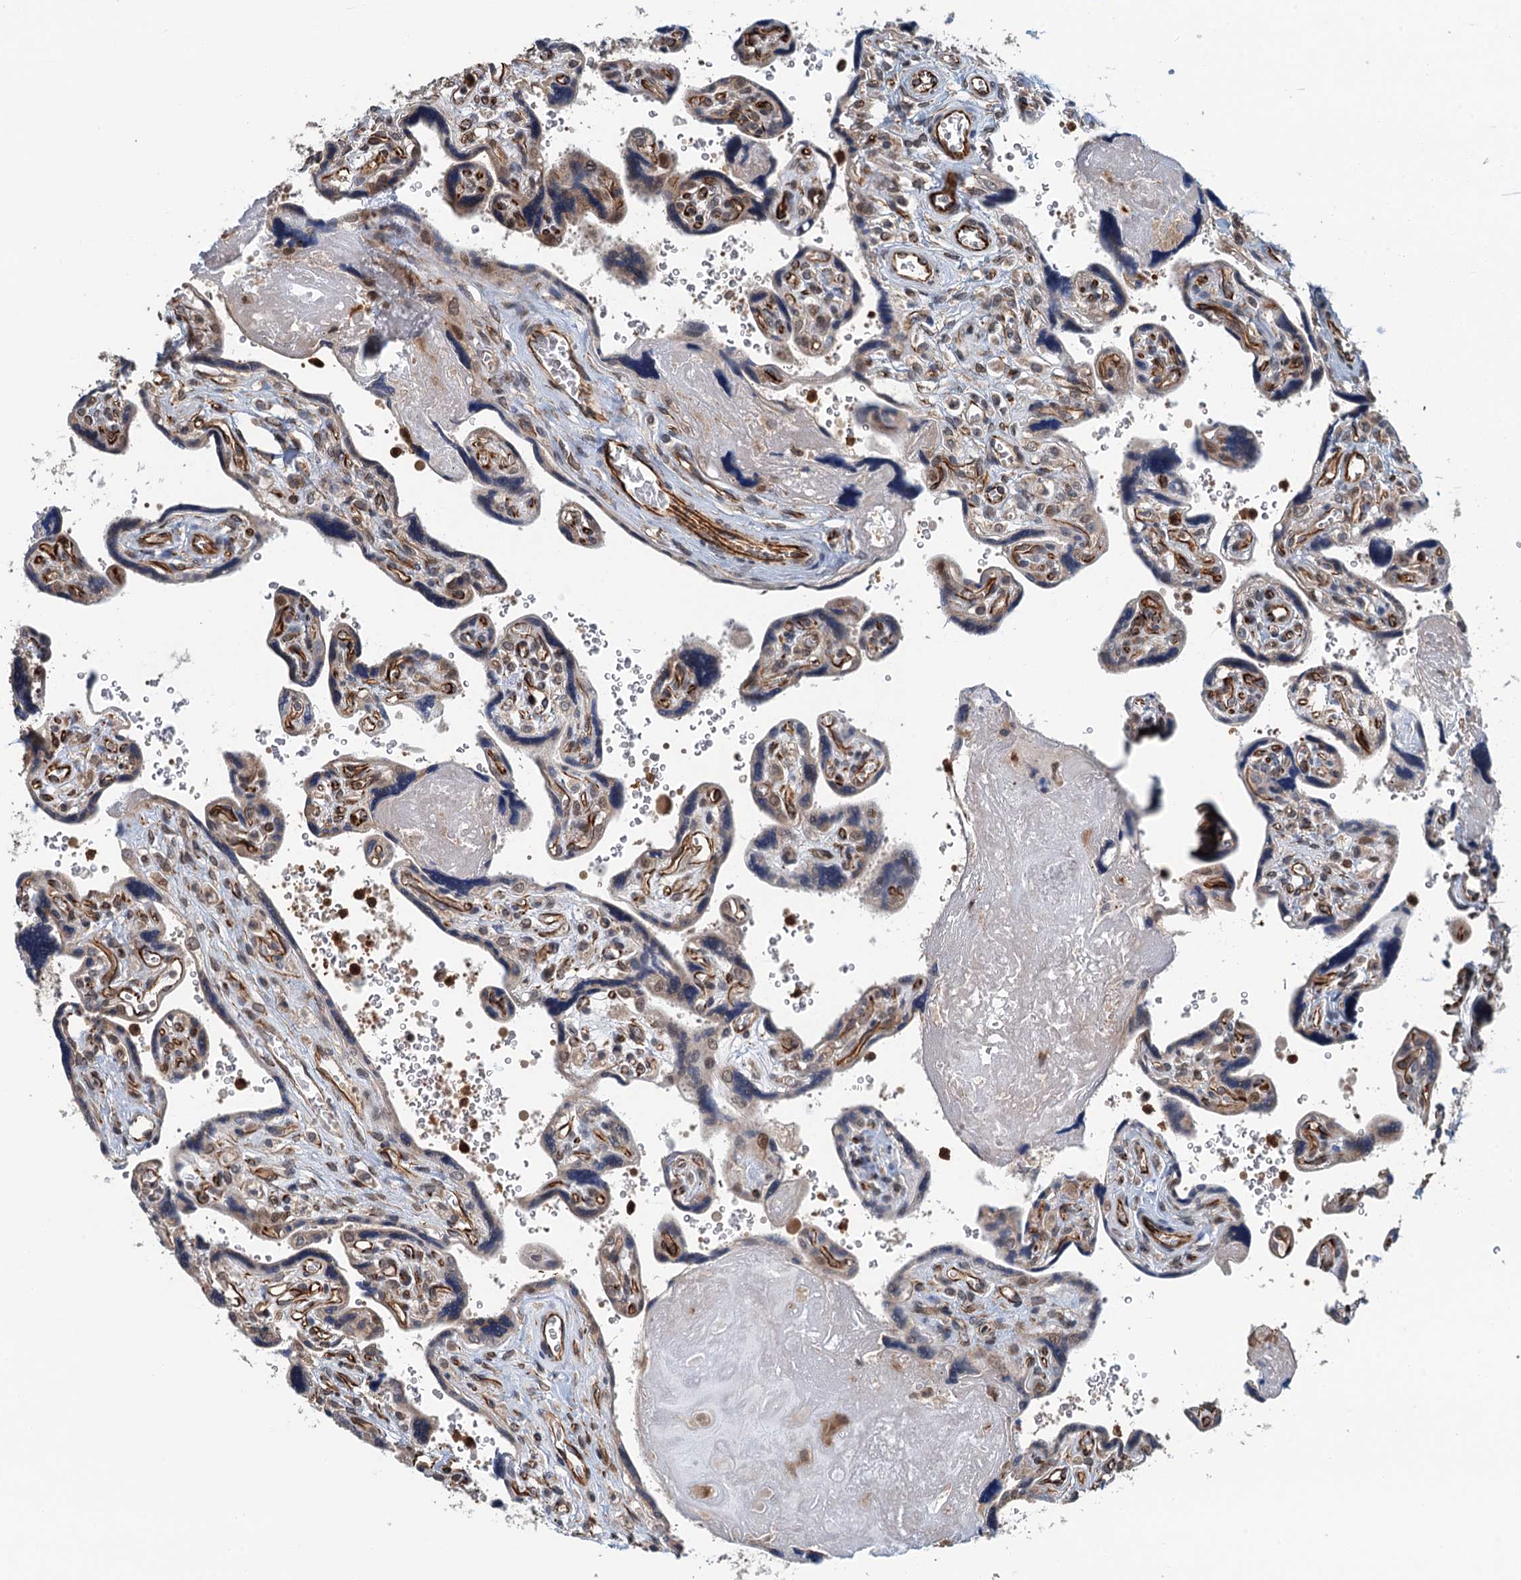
{"staining": {"intensity": "moderate", "quantity": "25%-75%", "location": "cytoplasmic/membranous"}, "tissue": "placenta", "cell_type": "Trophoblastic cells", "image_type": "normal", "snomed": [{"axis": "morphology", "description": "Normal tissue, NOS"}, {"axis": "topography", "description": "Placenta"}], "caption": "High-magnification brightfield microscopy of normal placenta stained with DAB (brown) and counterstained with hematoxylin (blue). trophoblastic cells exhibit moderate cytoplasmic/membranous positivity is identified in about25%-75% of cells. Using DAB (3,3'-diaminobenzidine) (brown) and hematoxylin (blue) stains, captured at high magnification using brightfield microscopy.", "gene": "WHAMM", "patient": {"sex": "female", "age": 39}}